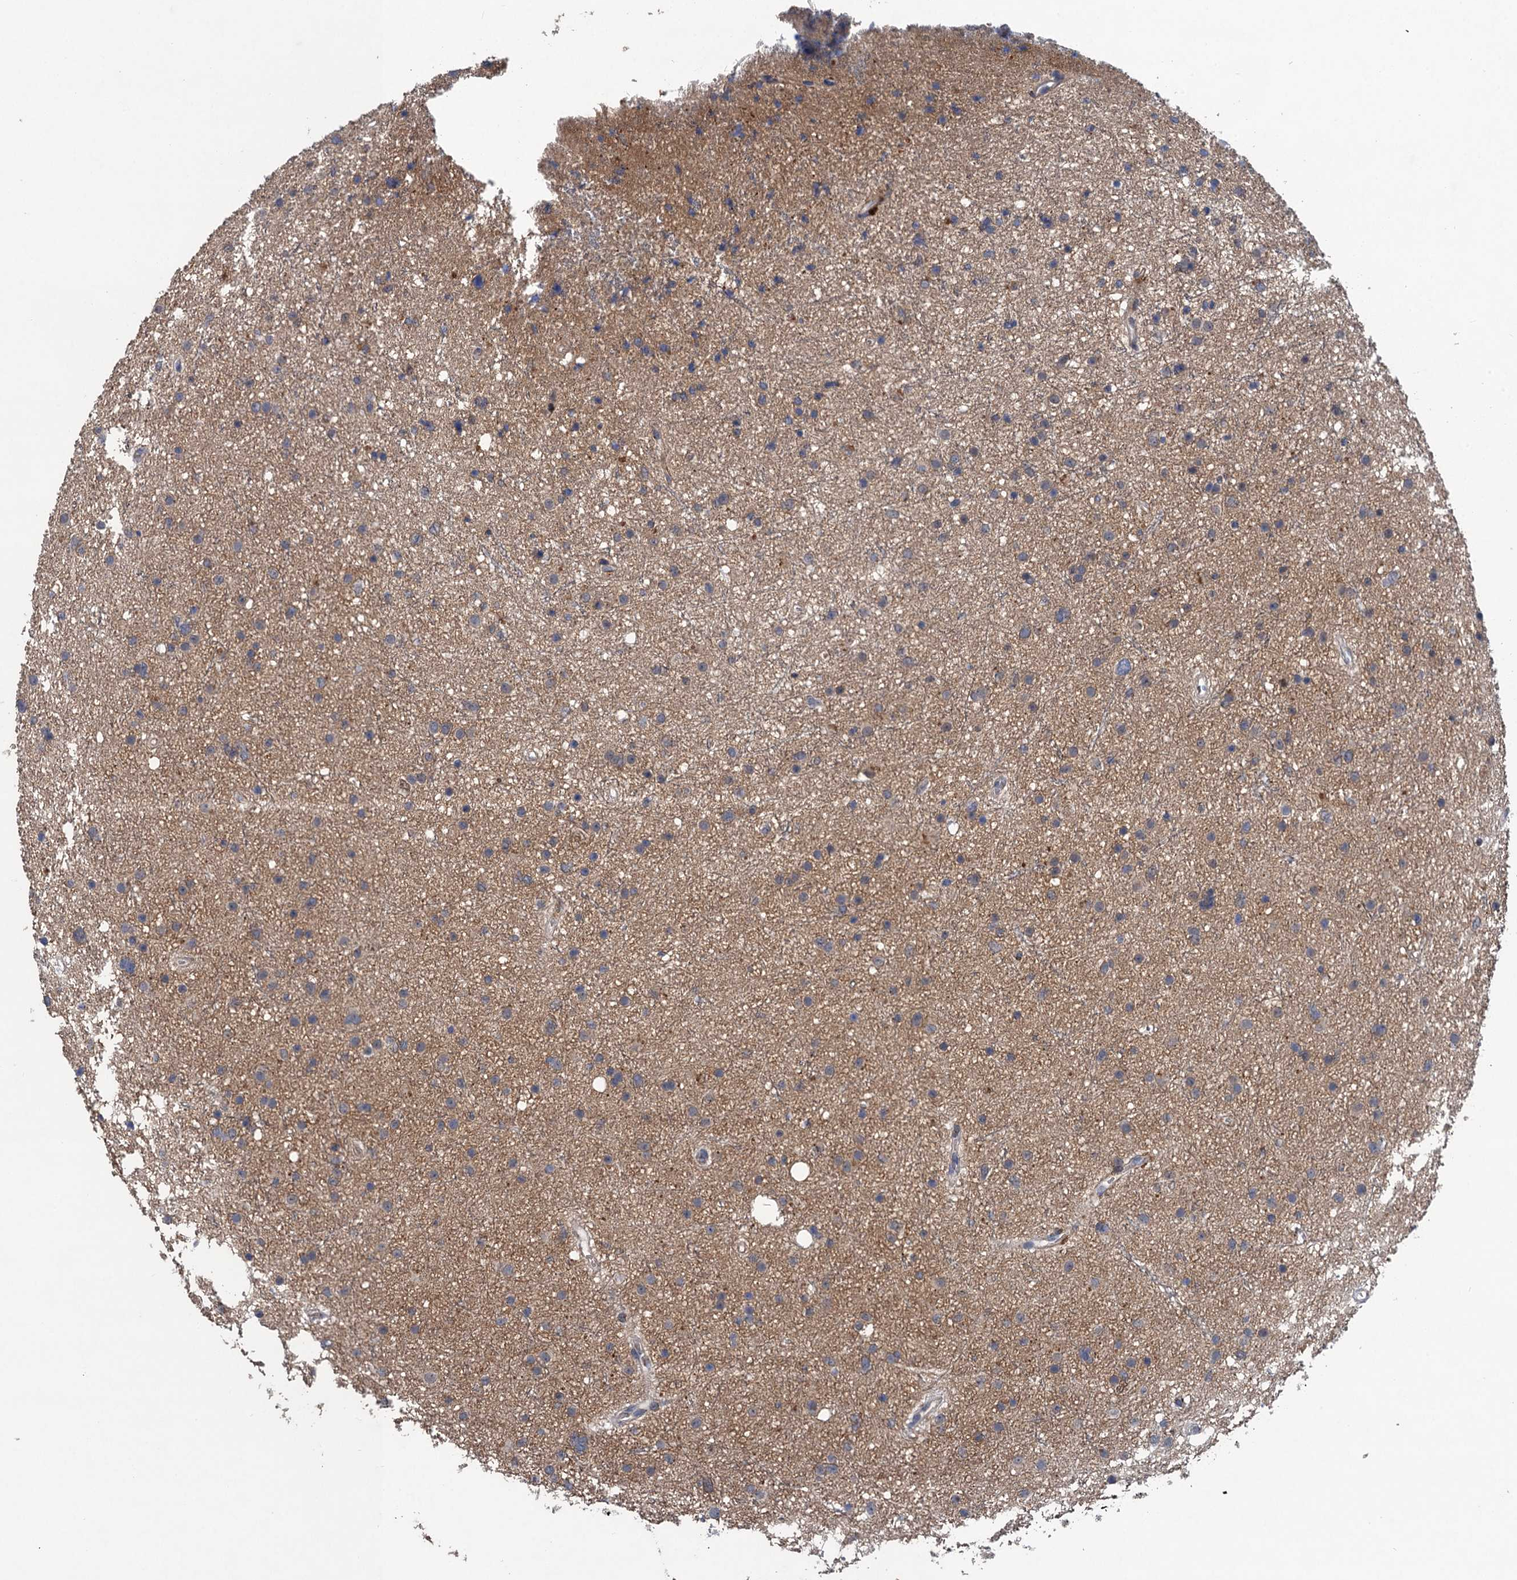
{"staining": {"intensity": "negative", "quantity": "none", "location": "none"}, "tissue": "glioma", "cell_type": "Tumor cells", "image_type": "cancer", "snomed": [{"axis": "morphology", "description": "Glioma, malignant, Low grade"}, {"axis": "topography", "description": "Cerebral cortex"}], "caption": "Tumor cells are negative for protein expression in human malignant low-grade glioma. (Immunohistochemistry, brightfield microscopy, high magnification).", "gene": "TRAF7", "patient": {"sex": "female", "age": 39}}